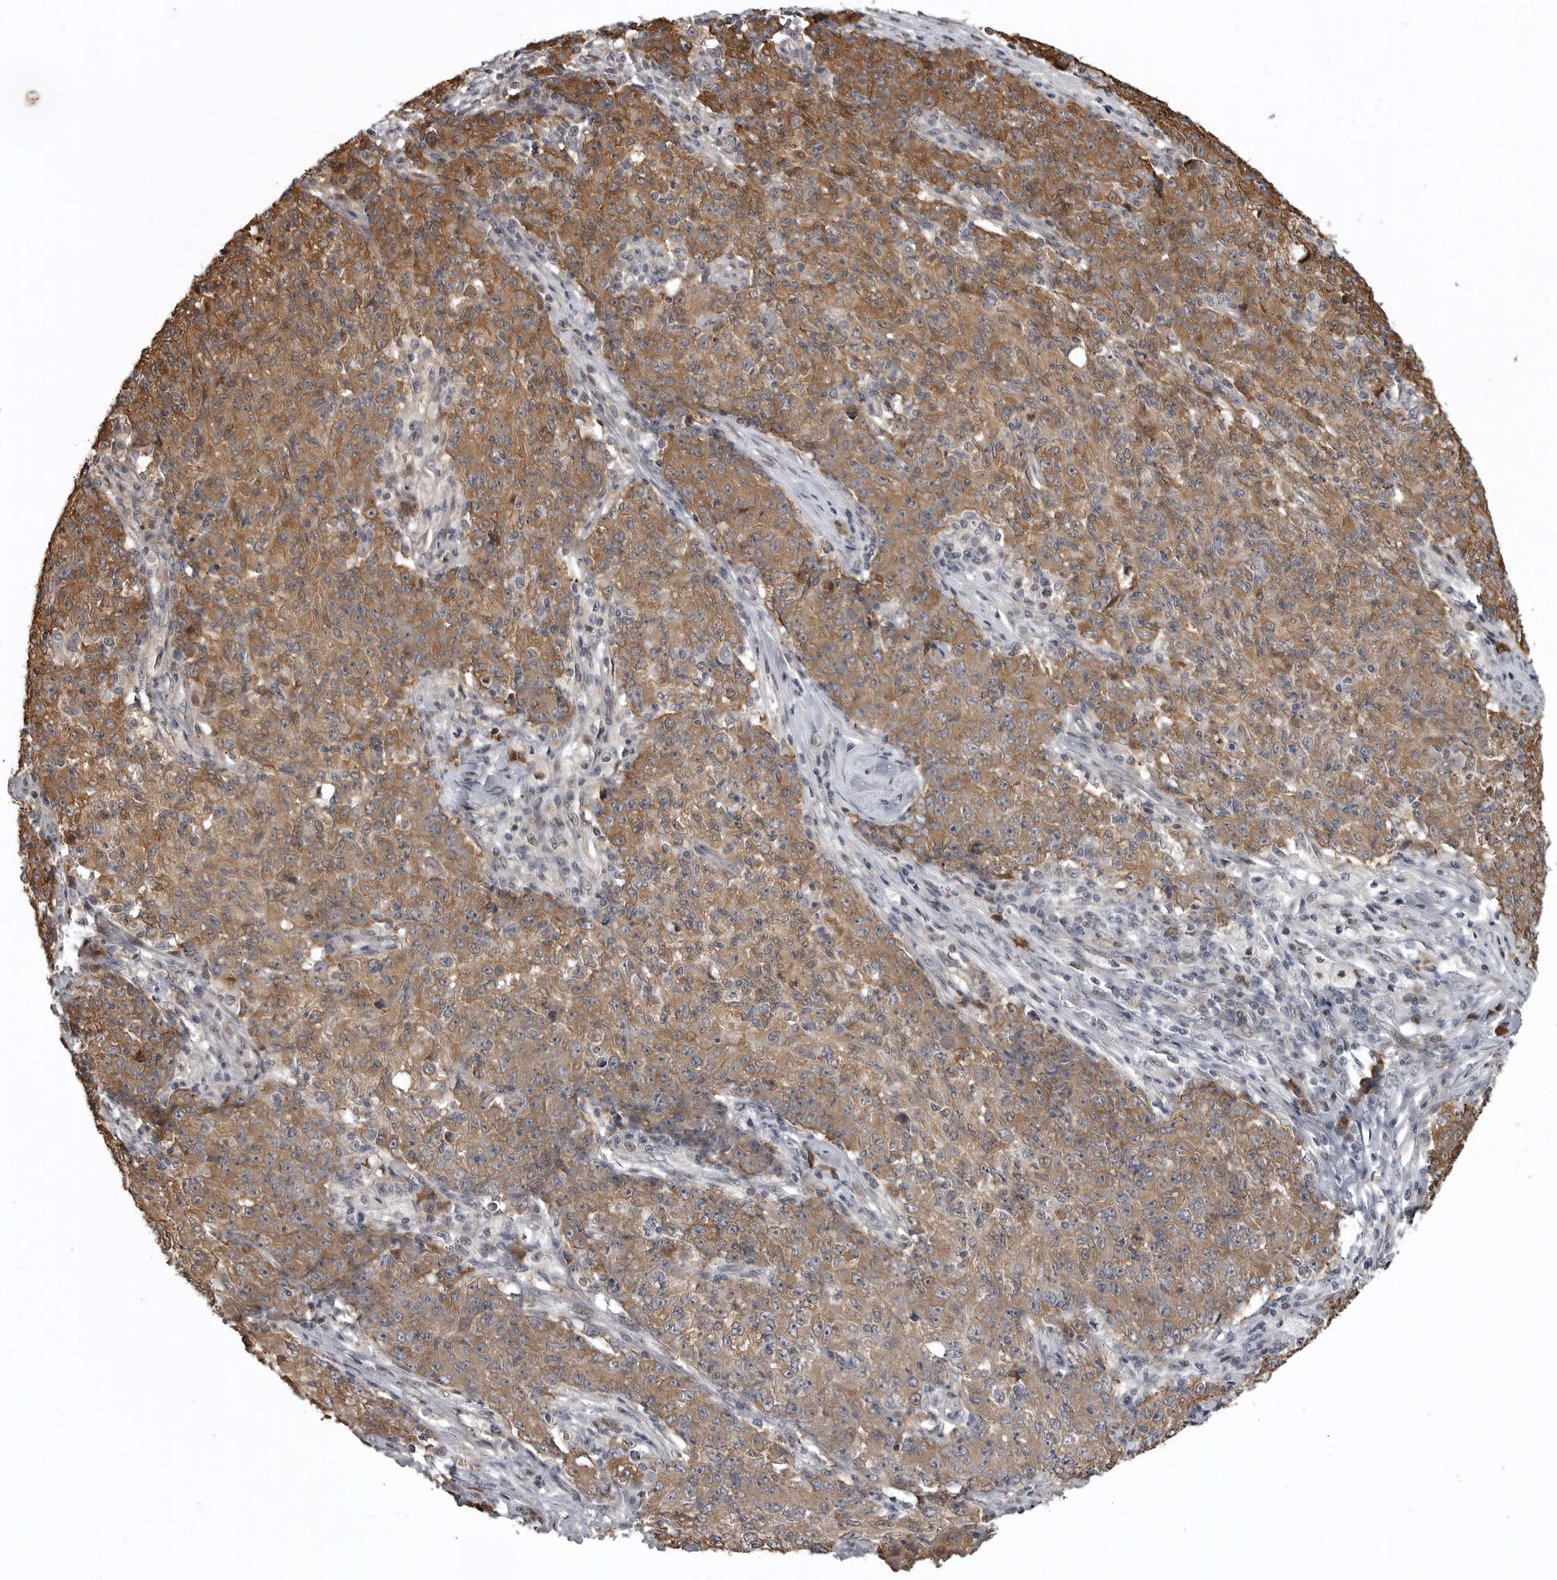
{"staining": {"intensity": "moderate", "quantity": ">75%", "location": "cytoplasmic/membranous"}, "tissue": "ovarian cancer", "cell_type": "Tumor cells", "image_type": "cancer", "snomed": [{"axis": "morphology", "description": "Carcinoma, endometroid"}, {"axis": "topography", "description": "Ovary"}], "caption": "This image shows ovarian cancer stained with immunohistochemistry to label a protein in brown. The cytoplasmic/membranous of tumor cells show moderate positivity for the protein. Nuclei are counter-stained blue.", "gene": "SNX16", "patient": {"sex": "female", "age": 42}}